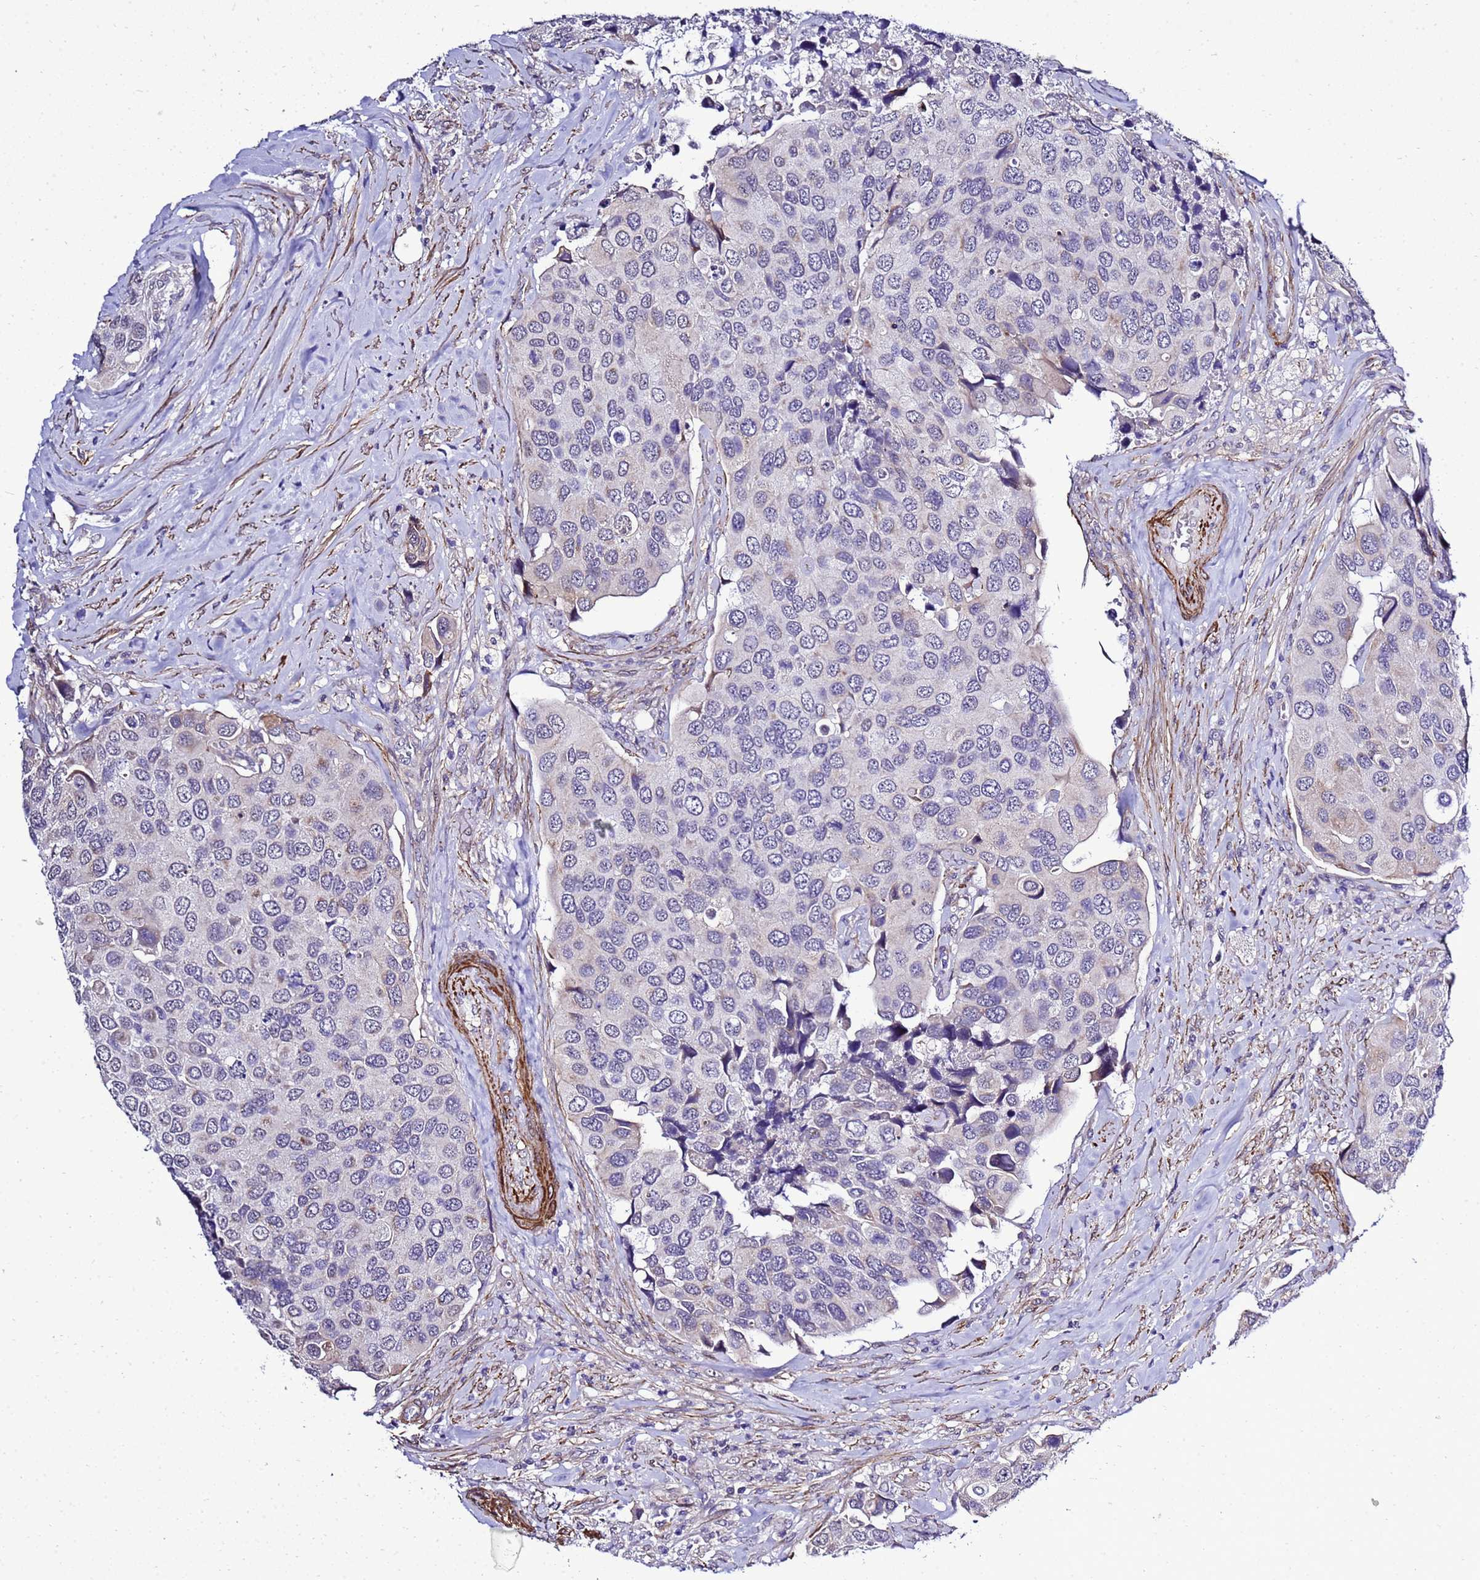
{"staining": {"intensity": "negative", "quantity": "none", "location": "none"}, "tissue": "urothelial cancer", "cell_type": "Tumor cells", "image_type": "cancer", "snomed": [{"axis": "morphology", "description": "Urothelial carcinoma, High grade"}, {"axis": "topography", "description": "Urinary bladder"}], "caption": "Human high-grade urothelial carcinoma stained for a protein using immunohistochemistry reveals no positivity in tumor cells.", "gene": "GZF1", "patient": {"sex": "male", "age": 74}}